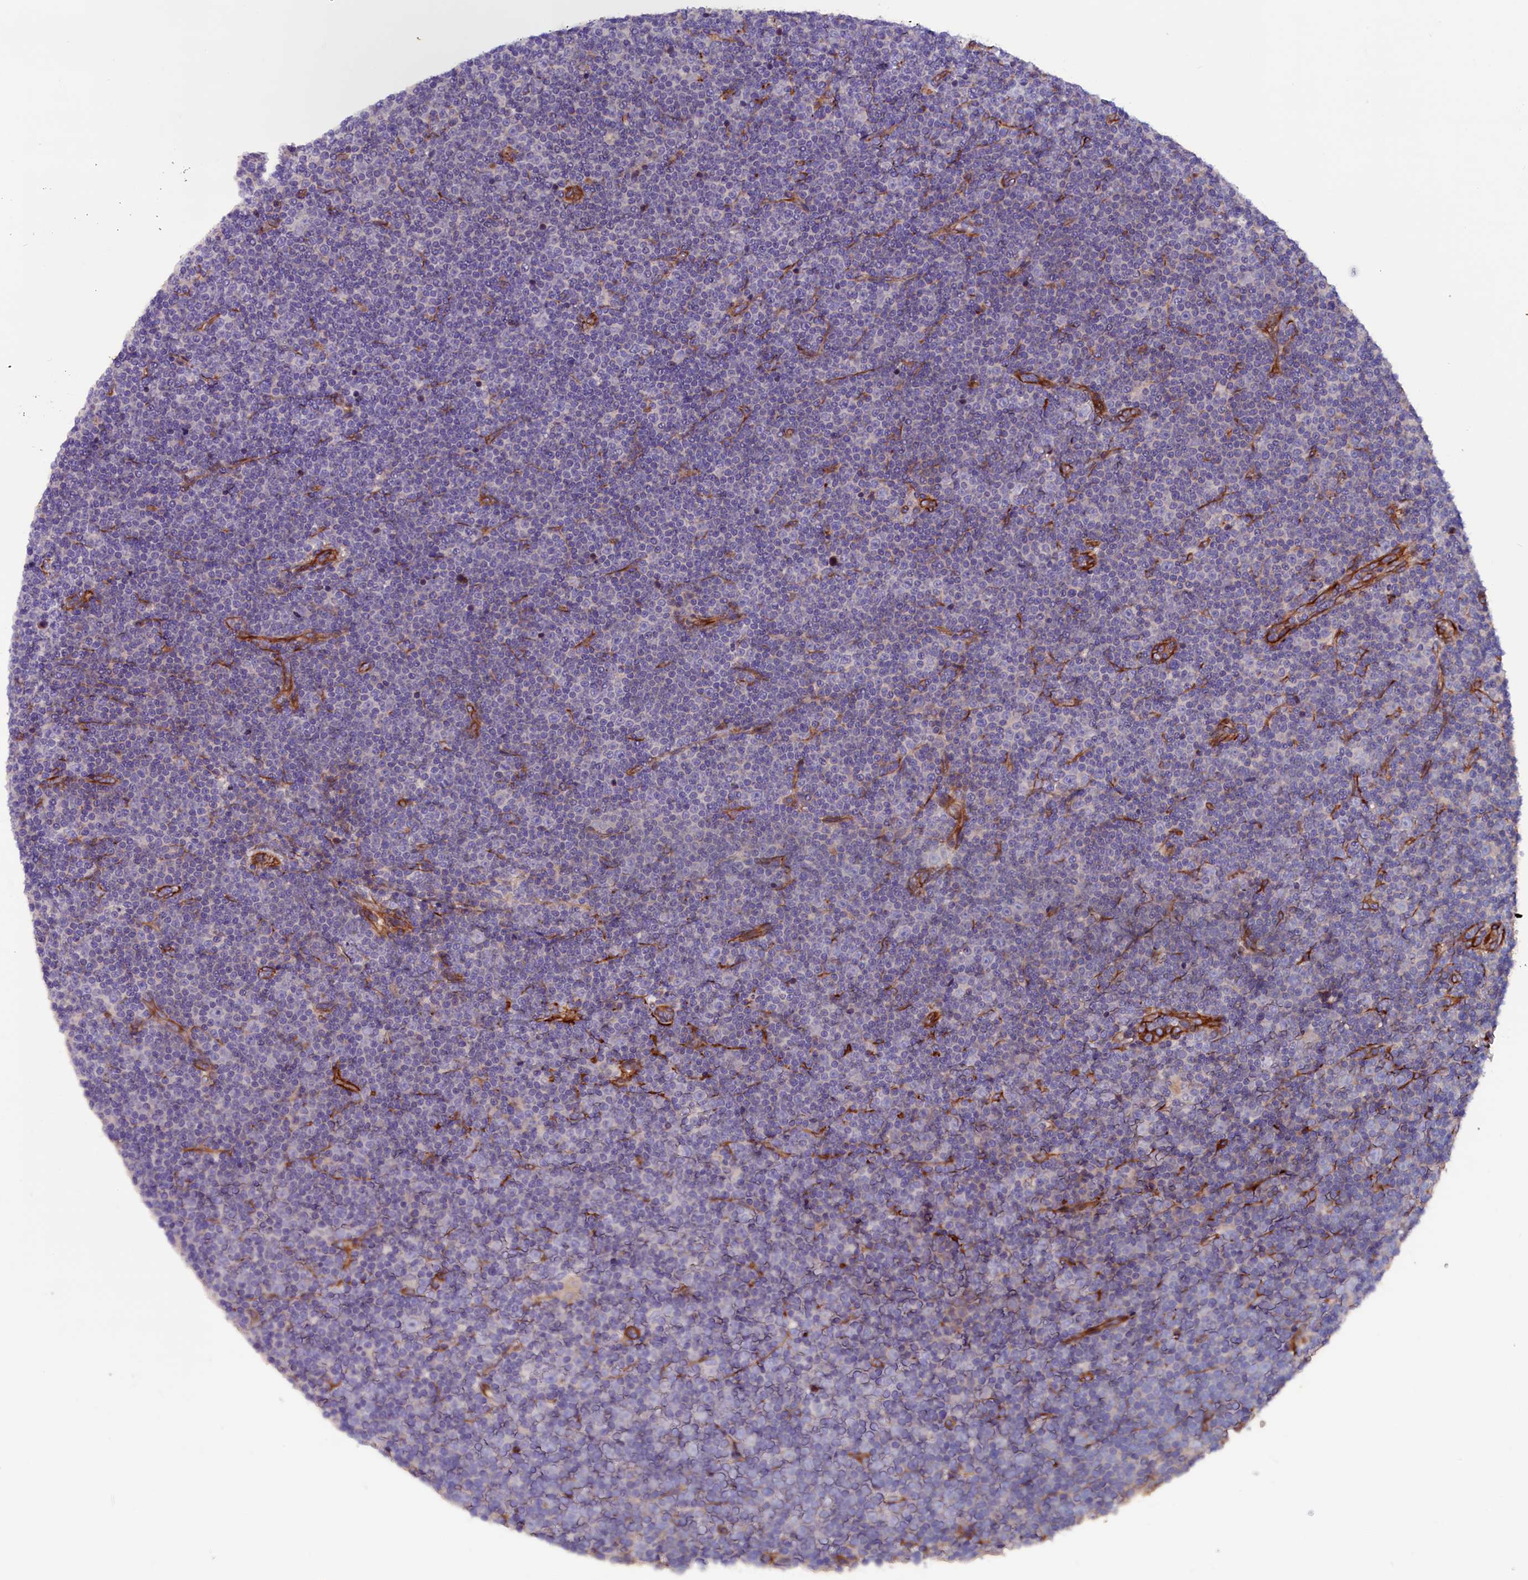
{"staining": {"intensity": "negative", "quantity": "none", "location": "none"}, "tissue": "lymphoma", "cell_type": "Tumor cells", "image_type": "cancer", "snomed": [{"axis": "morphology", "description": "Malignant lymphoma, non-Hodgkin's type, Low grade"}, {"axis": "topography", "description": "Lymph node"}], "caption": "The photomicrograph demonstrates no staining of tumor cells in lymphoma. (IHC, brightfield microscopy, high magnification).", "gene": "ZNF749", "patient": {"sex": "female", "age": 67}}